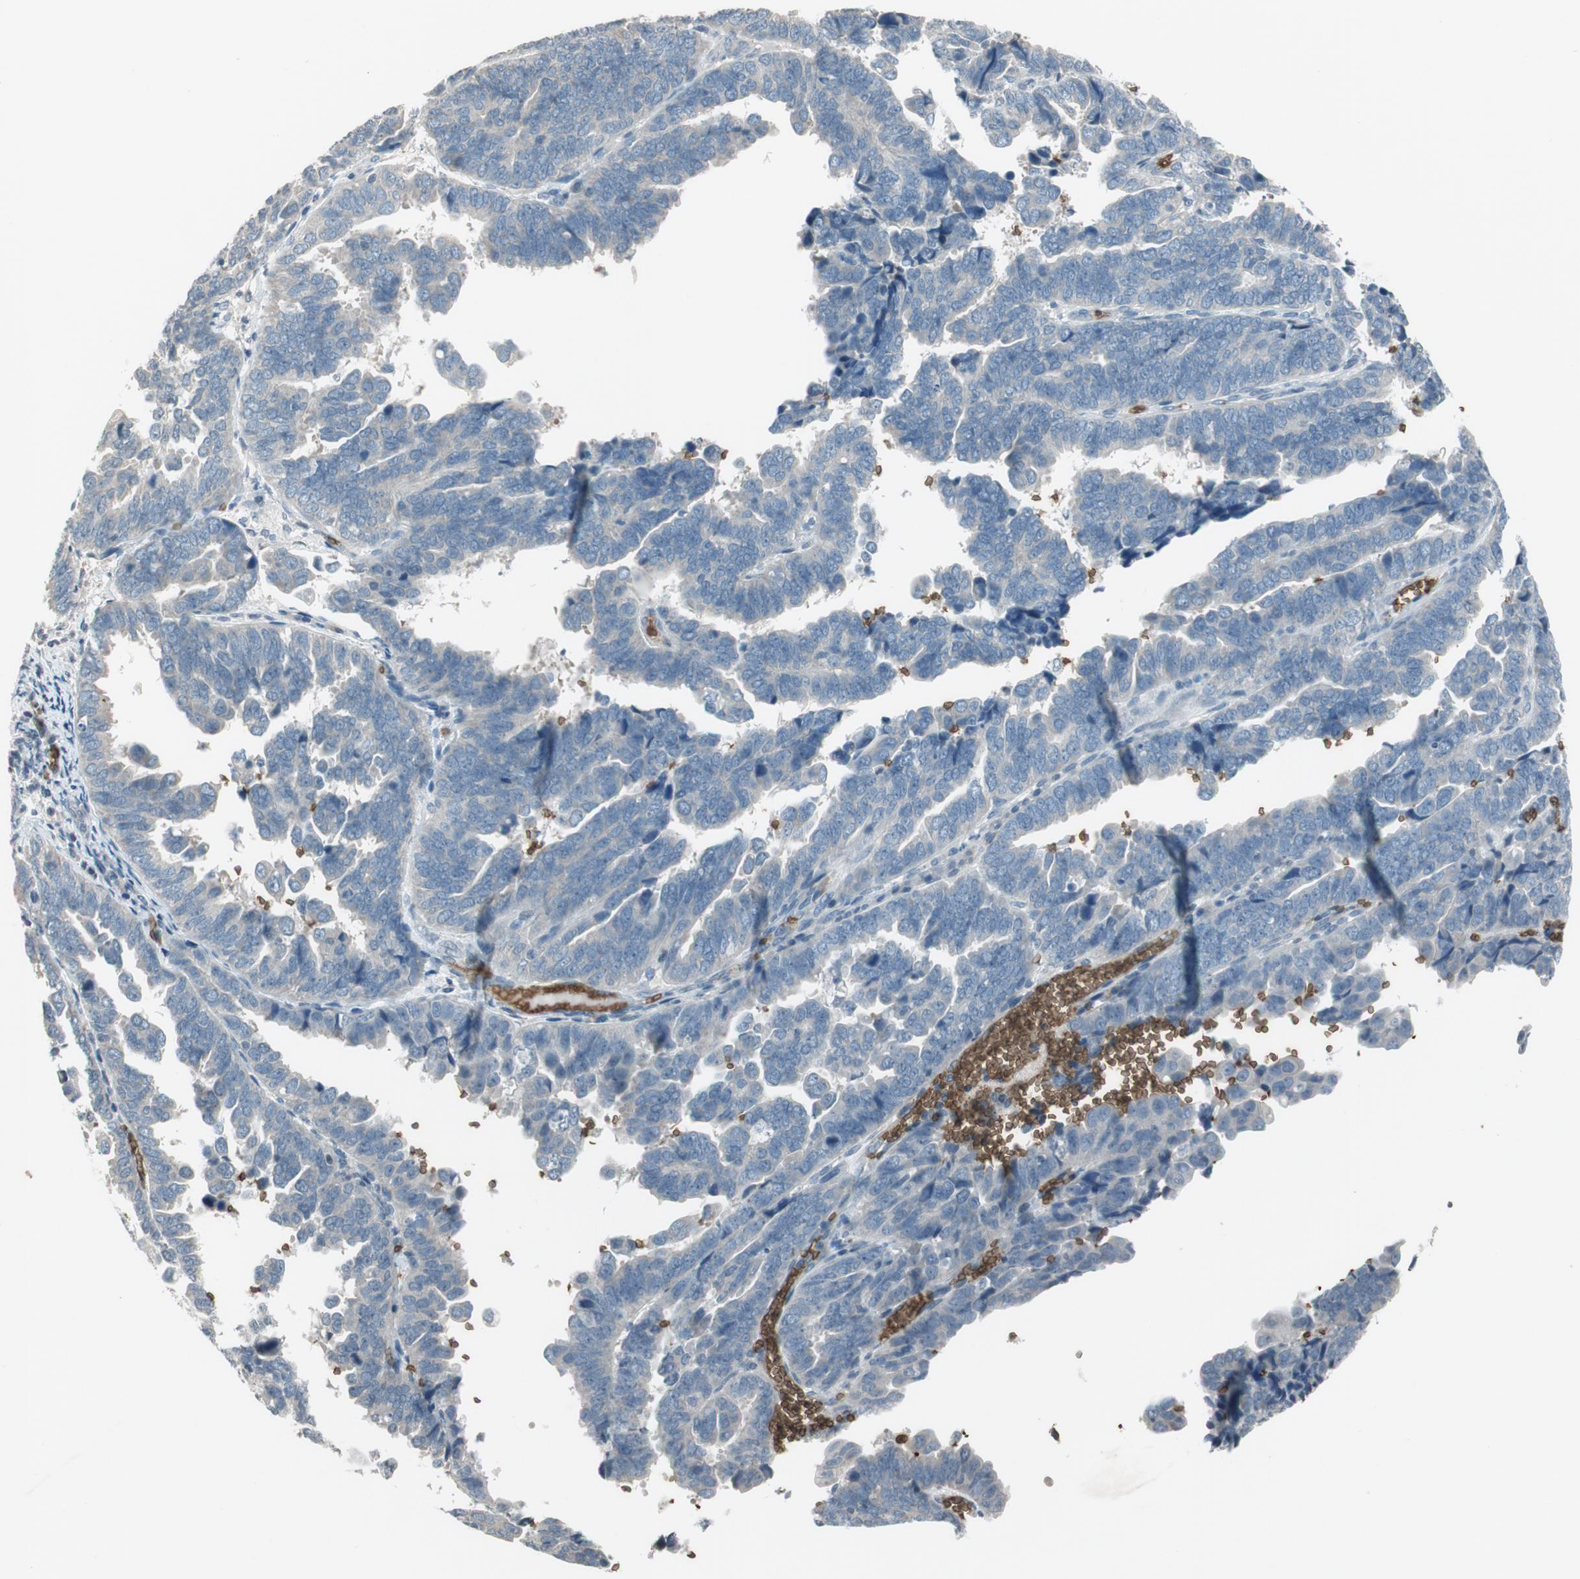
{"staining": {"intensity": "negative", "quantity": "none", "location": "none"}, "tissue": "endometrial cancer", "cell_type": "Tumor cells", "image_type": "cancer", "snomed": [{"axis": "morphology", "description": "Adenocarcinoma, NOS"}, {"axis": "topography", "description": "Endometrium"}], "caption": "An image of endometrial cancer stained for a protein shows no brown staining in tumor cells.", "gene": "GYPC", "patient": {"sex": "female", "age": 75}}